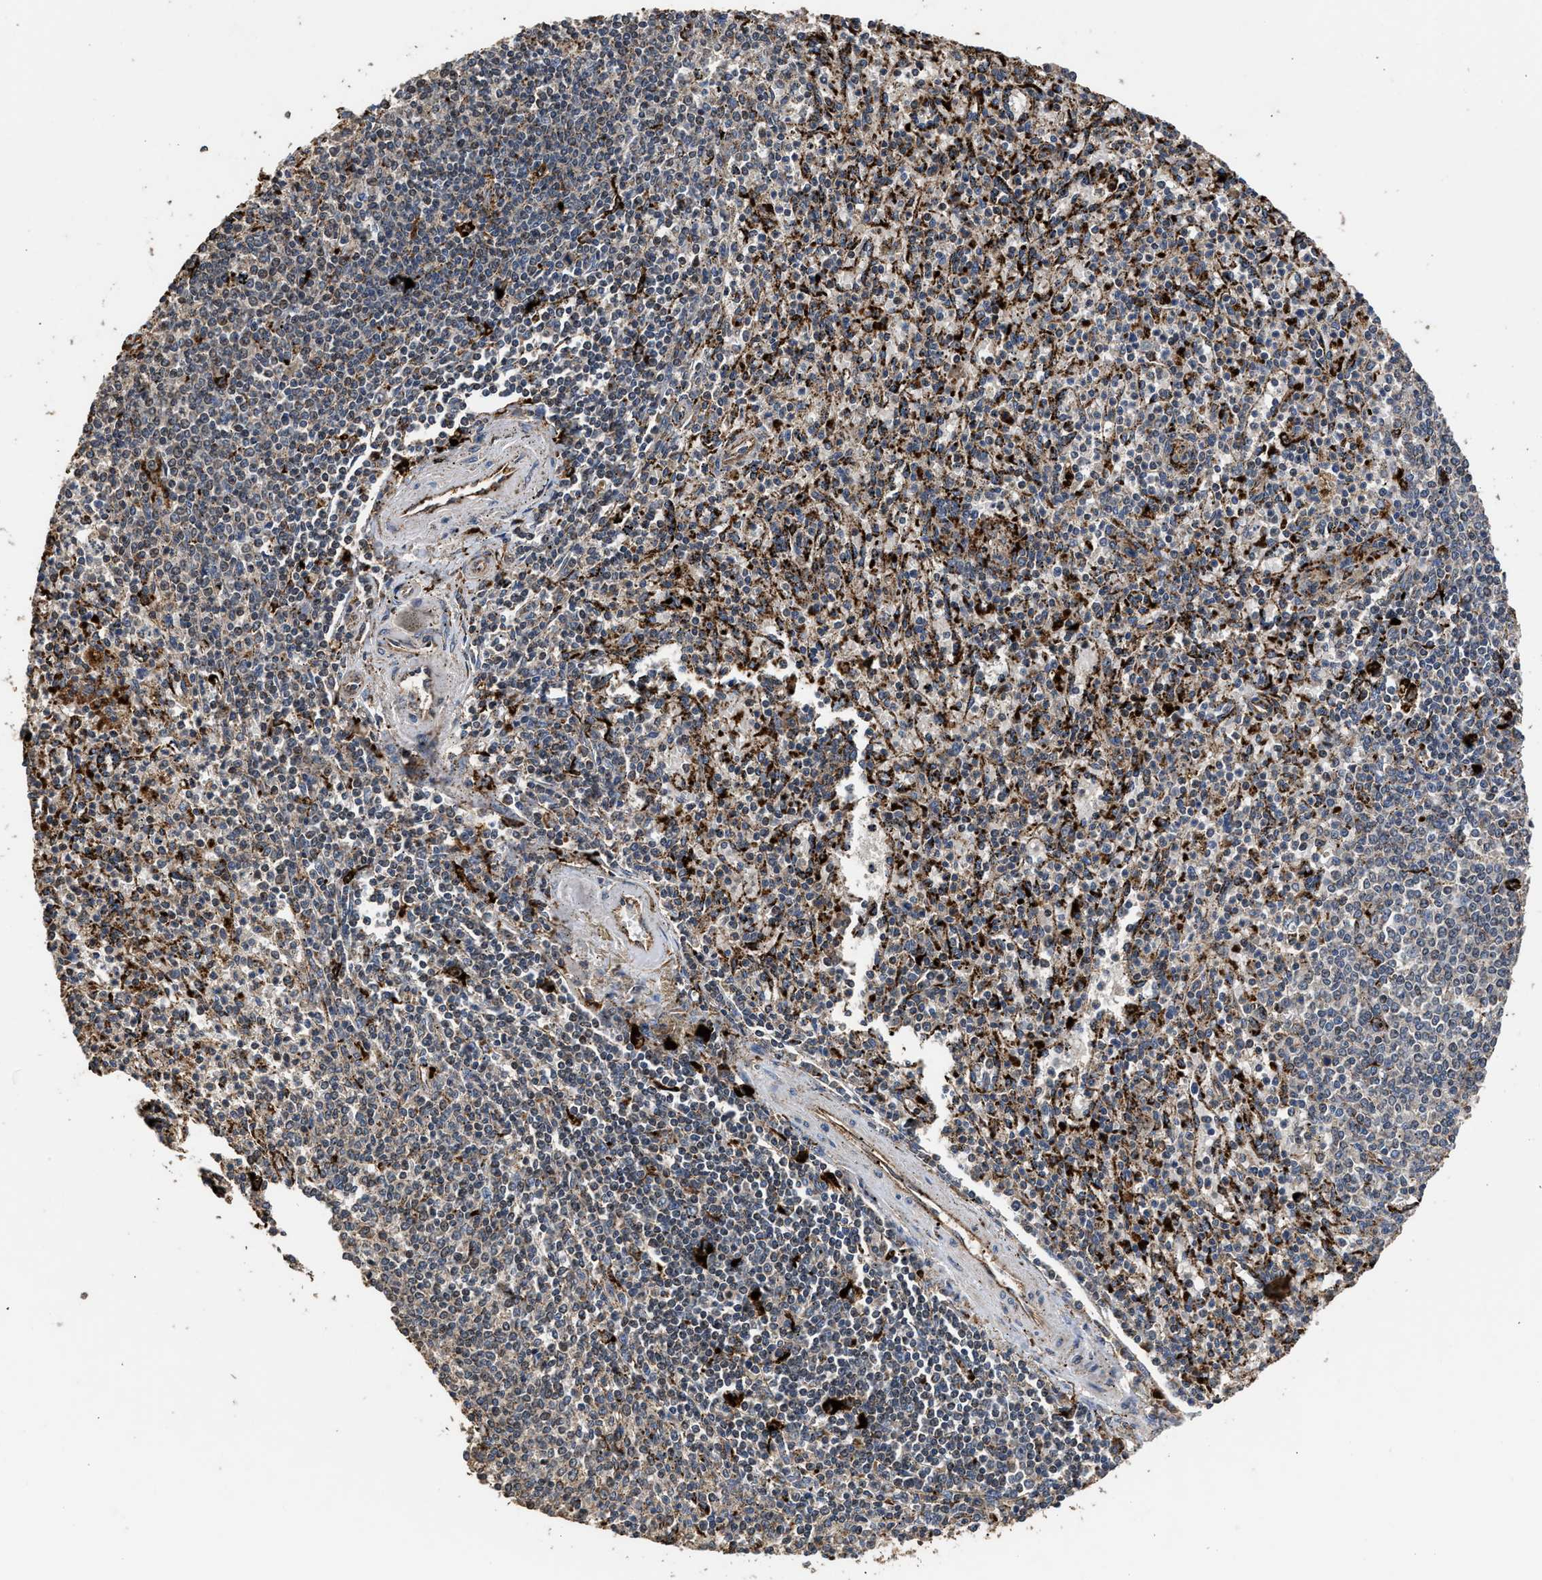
{"staining": {"intensity": "strong", "quantity": "25%-75%", "location": "cytoplasmic/membranous"}, "tissue": "spleen", "cell_type": "Cells in red pulp", "image_type": "normal", "snomed": [{"axis": "morphology", "description": "Normal tissue, NOS"}, {"axis": "topography", "description": "Spleen"}], "caption": "Protein expression analysis of benign human spleen reveals strong cytoplasmic/membranous staining in approximately 25%-75% of cells in red pulp. Immunohistochemistry (ihc) stains the protein of interest in brown and the nuclei are stained blue.", "gene": "CTSV", "patient": {"sex": "male", "age": 72}}